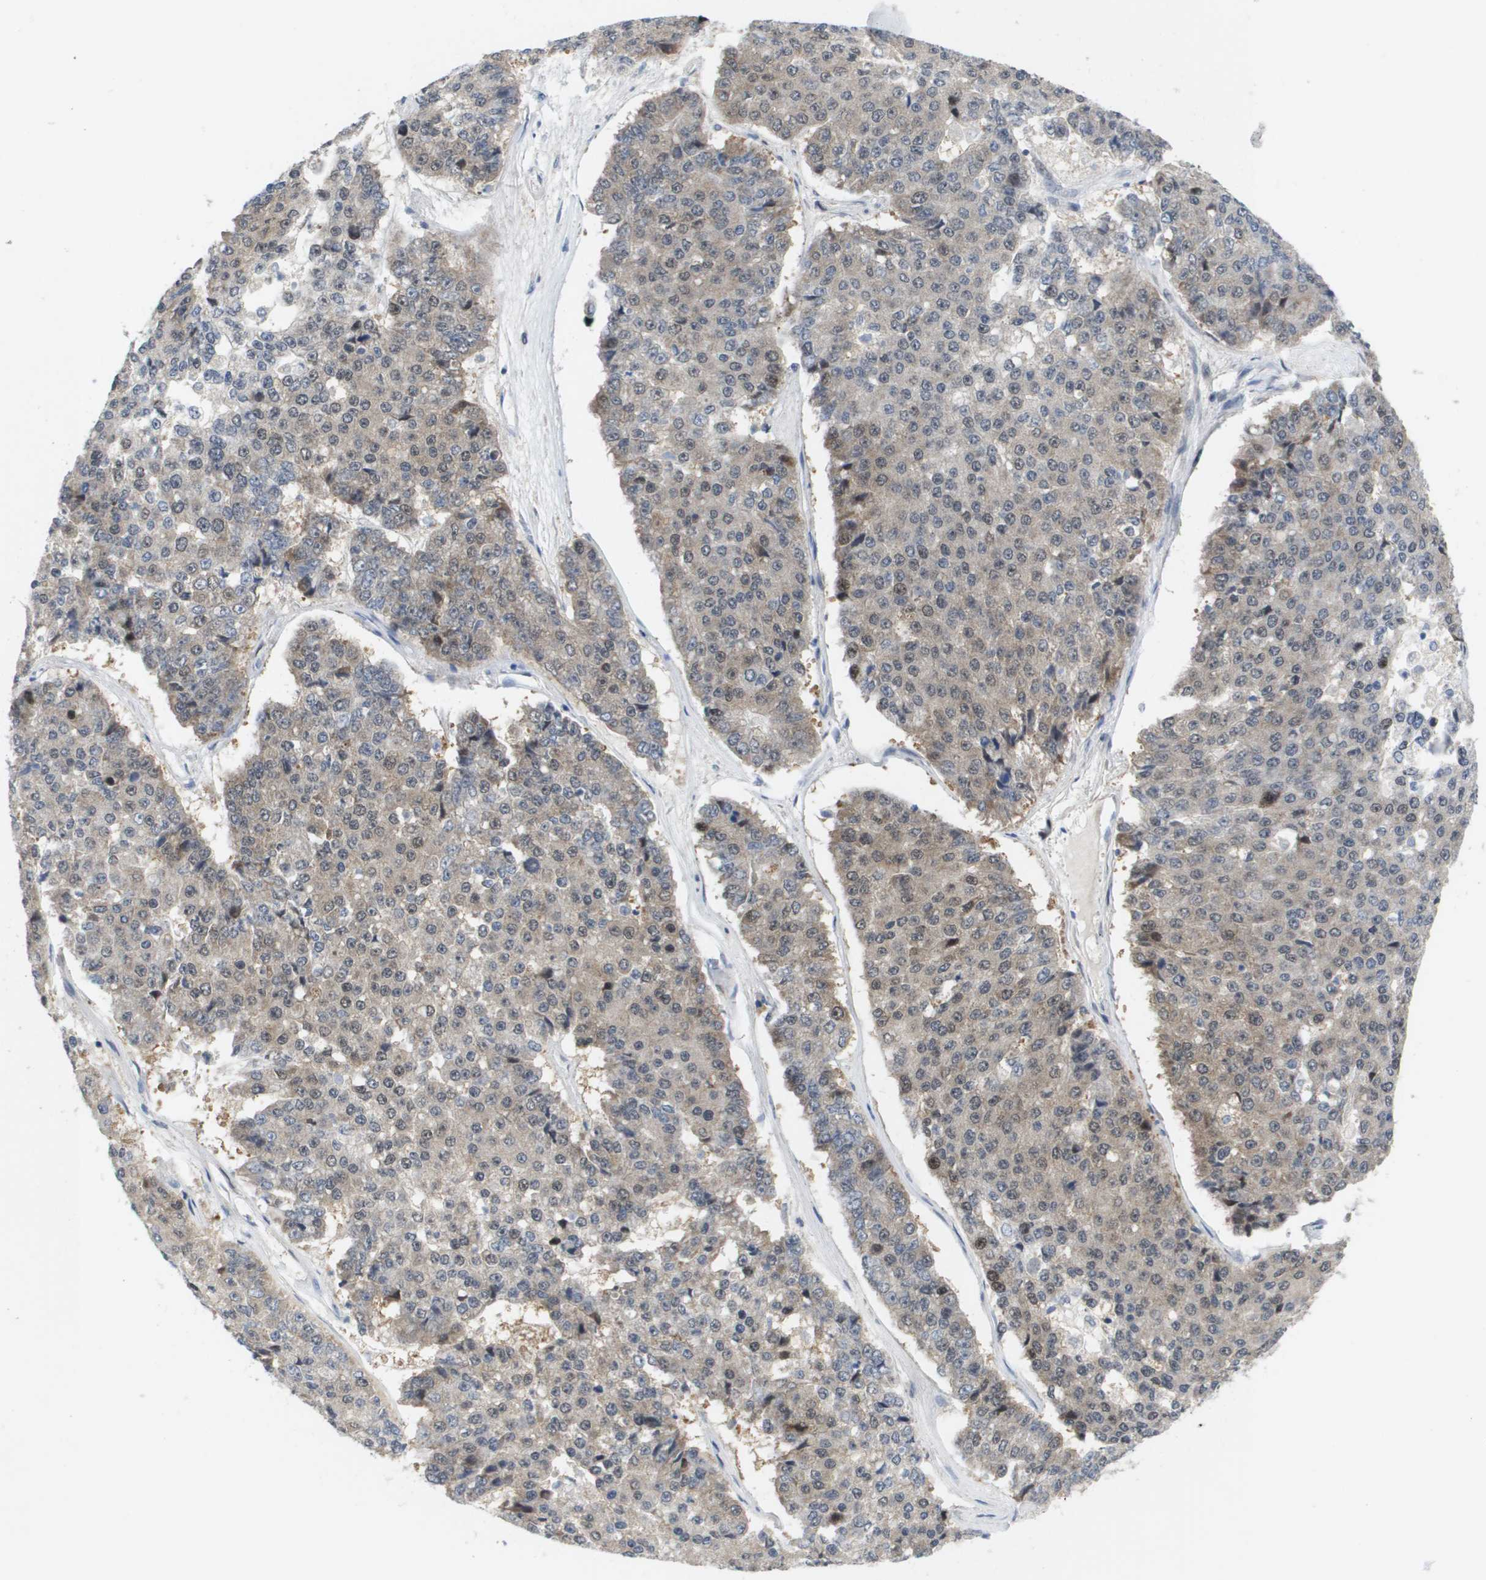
{"staining": {"intensity": "moderate", "quantity": "<25%", "location": "cytoplasmic/membranous,nuclear"}, "tissue": "pancreatic cancer", "cell_type": "Tumor cells", "image_type": "cancer", "snomed": [{"axis": "morphology", "description": "Adenocarcinoma, NOS"}, {"axis": "topography", "description": "Pancreas"}], "caption": "IHC image of neoplastic tissue: human pancreatic adenocarcinoma stained using IHC exhibits low levels of moderate protein expression localized specifically in the cytoplasmic/membranous and nuclear of tumor cells, appearing as a cytoplasmic/membranous and nuclear brown color.", "gene": "FKBP4", "patient": {"sex": "male", "age": 50}}